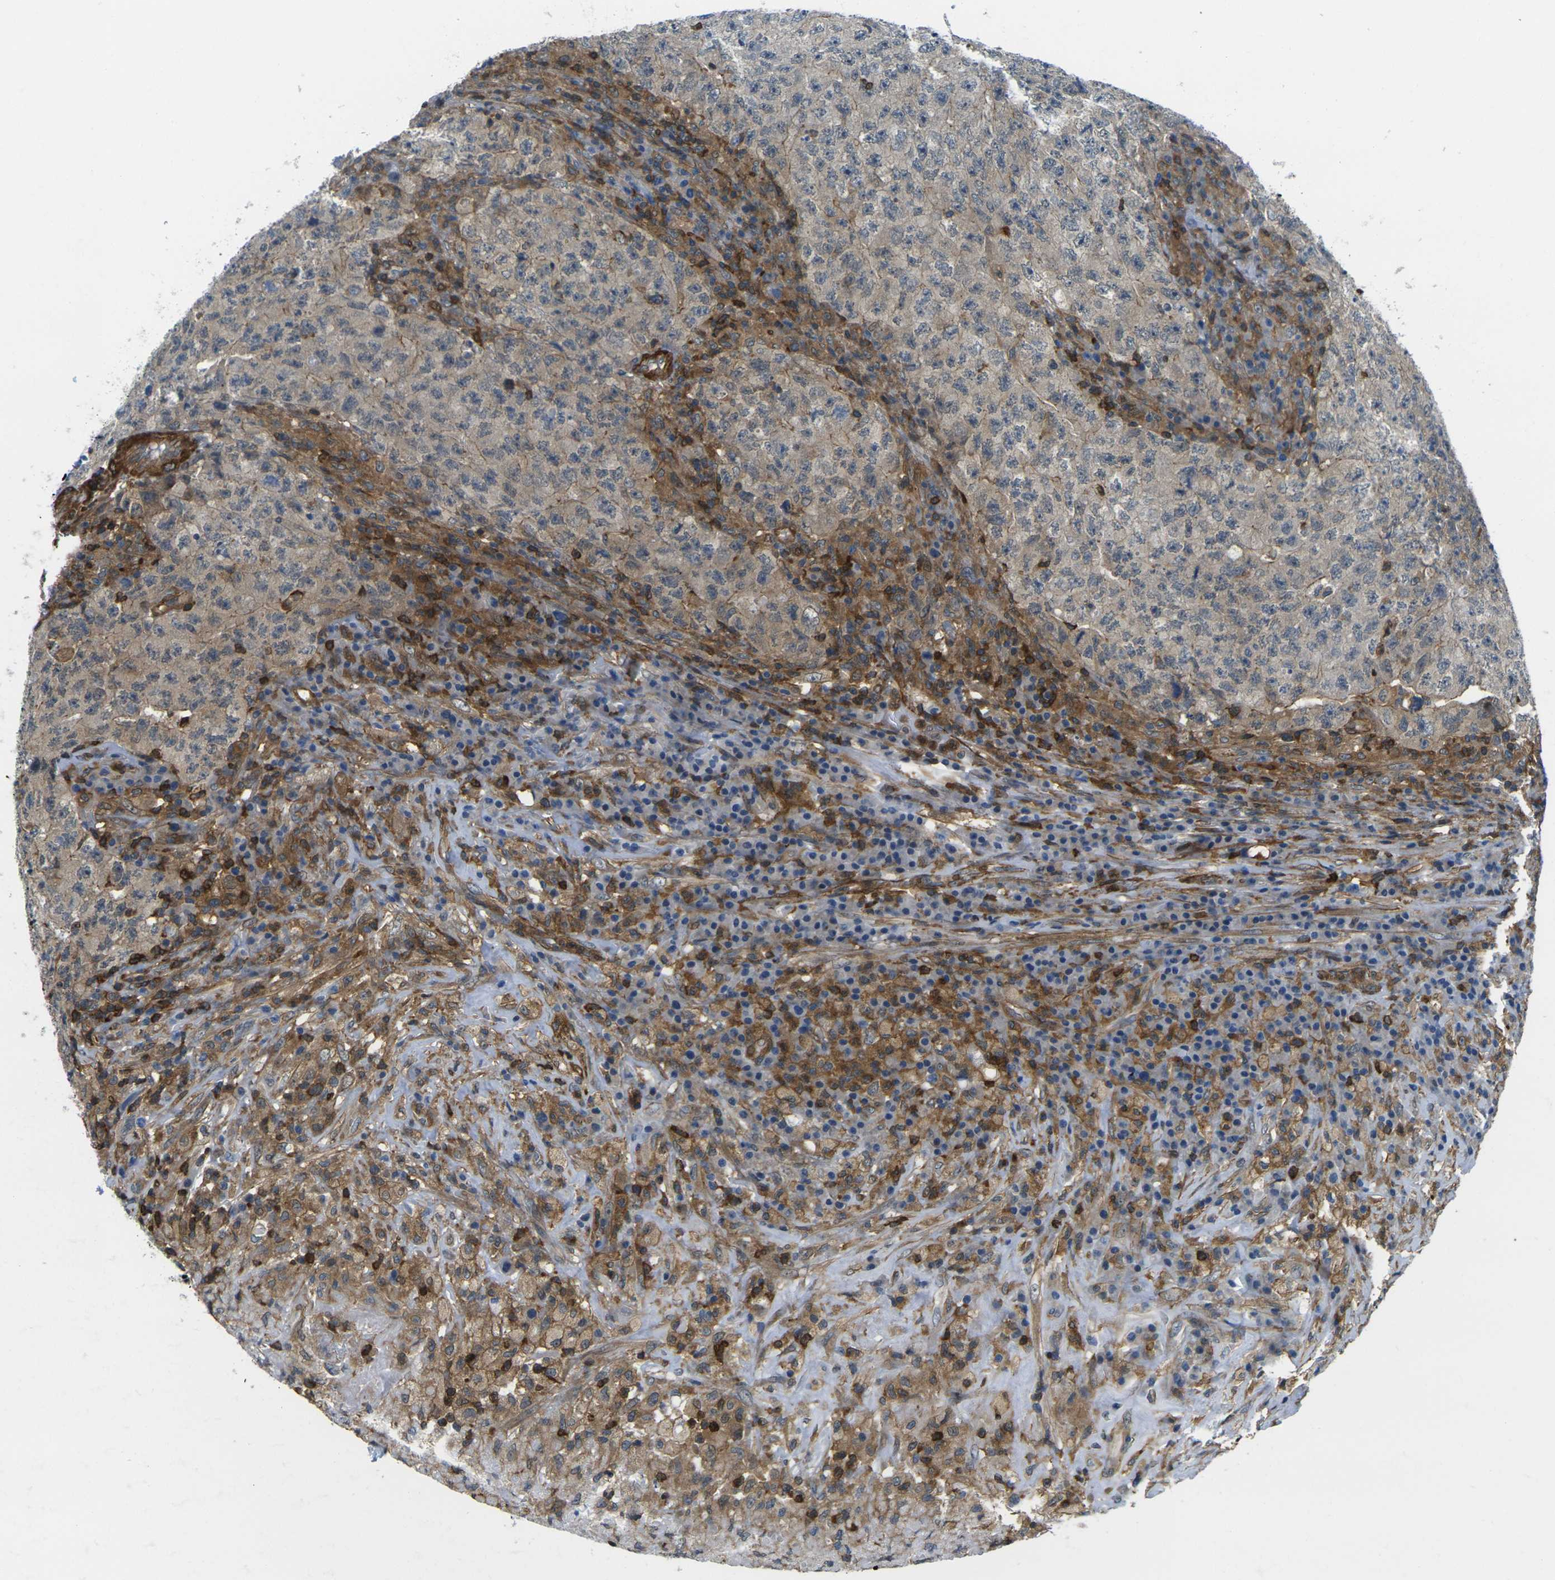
{"staining": {"intensity": "weak", "quantity": ">75%", "location": "cytoplasmic/membranous"}, "tissue": "testis cancer", "cell_type": "Tumor cells", "image_type": "cancer", "snomed": [{"axis": "morphology", "description": "Necrosis, NOS"}, {"axis": "morphology", "description": "Carcinoma, Embryonal, NOS"}, {"axis": "topography", "description": "Testis"}], "caption": "Immunohistochemistry of human testis embryonal carcinoma exhibits low levels of weak cytoplasmic/membranous expression in about >75% of tumor cells.", "gene": "LASP1", "patient": {"sex": "male", "age": 19}}